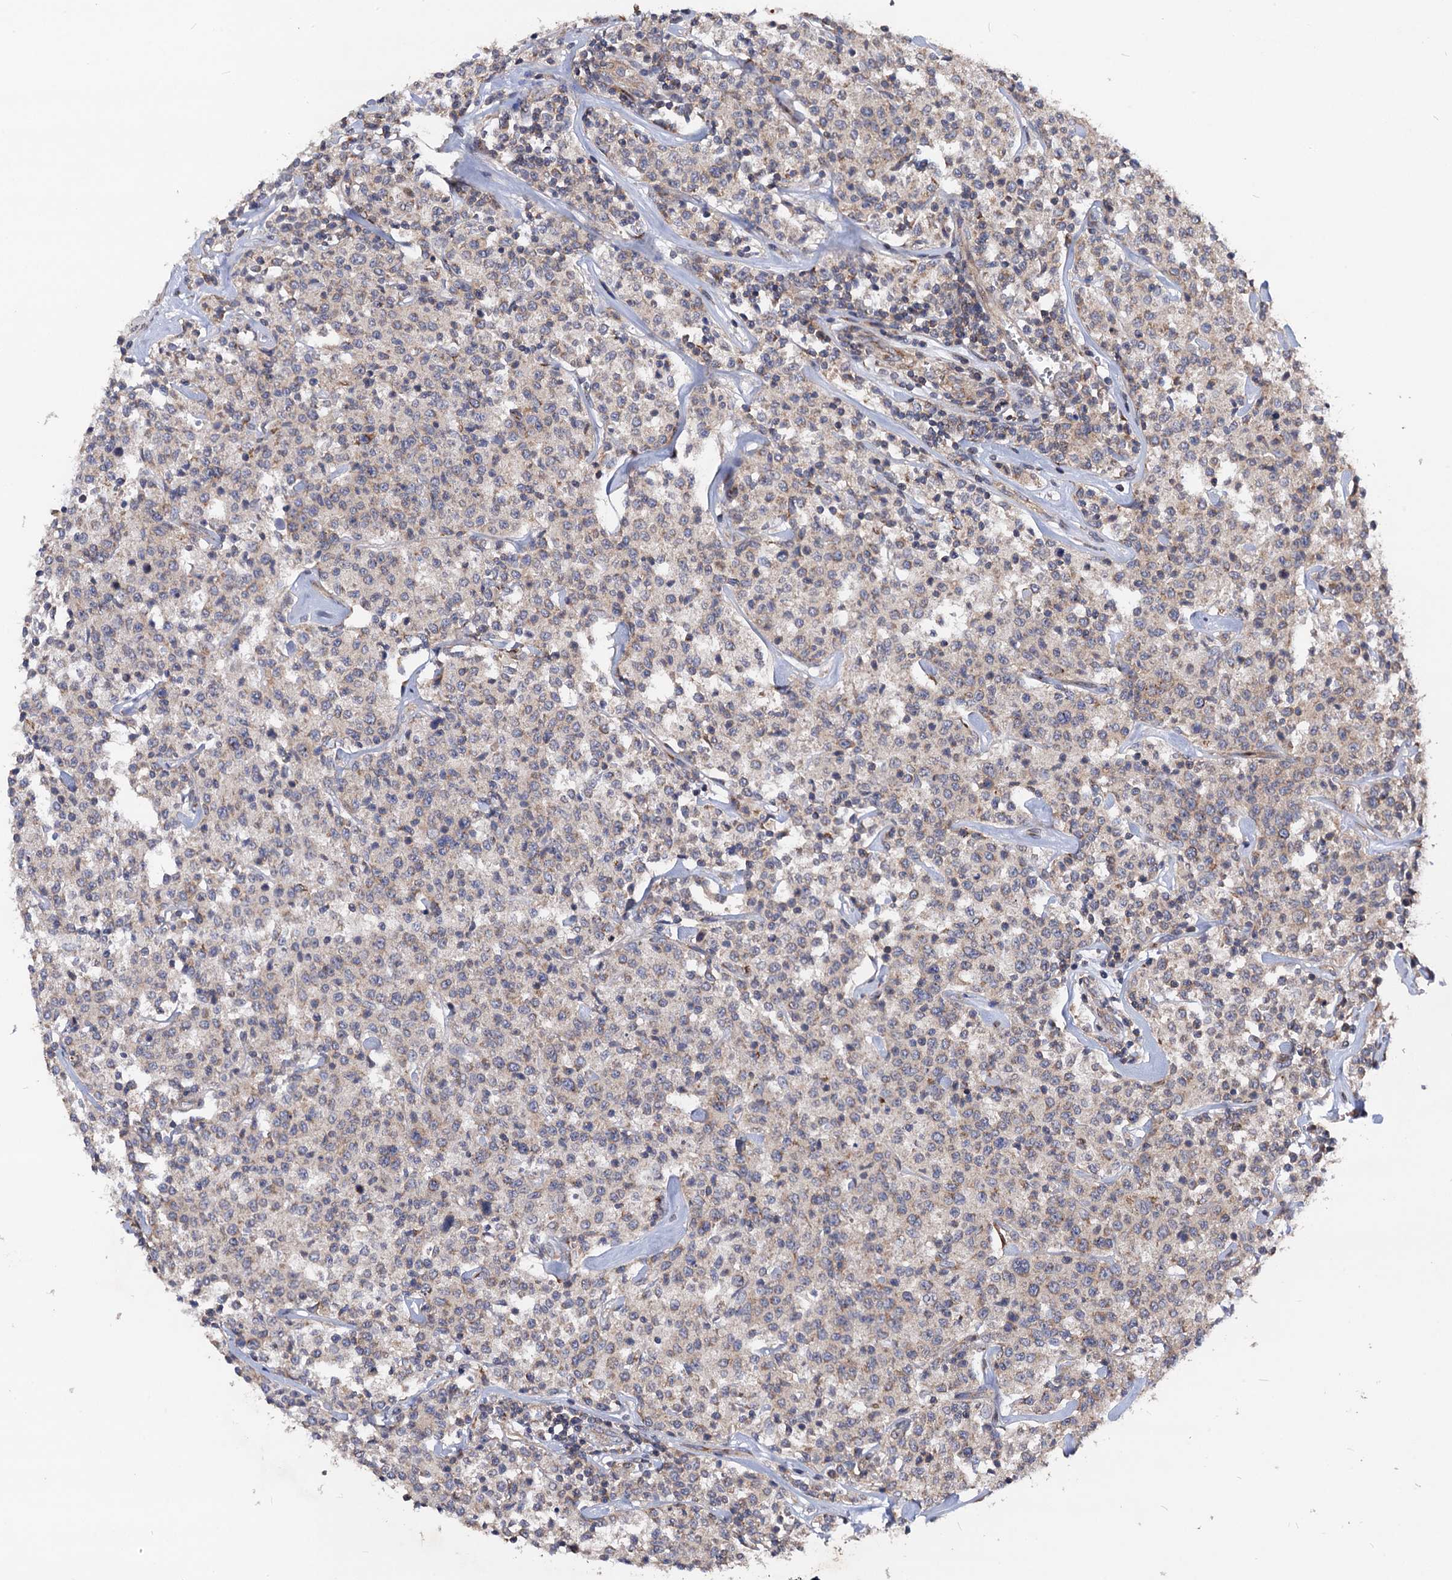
{"staining": {"intensity": "weak", "quantity": "25%-75%", "location": "cytoplasmic/membranous"}, "tissue": "lymphoma", "cell_type": "Tumor cells", "image_type": "cancer", "snomed": [{"axis": "morphology", "description": "Malignant lymphoma, non-Hodgkin's type, Low grade"}, {"axis": "topography", "description": "Small intestine"}], "caption": "A histopathology image showing weak cytoplasmic/membranous expression in approximately 25%-75% of tumor cells in lymphoma, as visualized by brown immunohistochemical staining.", "gene": "DYDC1", "patient": {"sex": "female", "age": 59}}